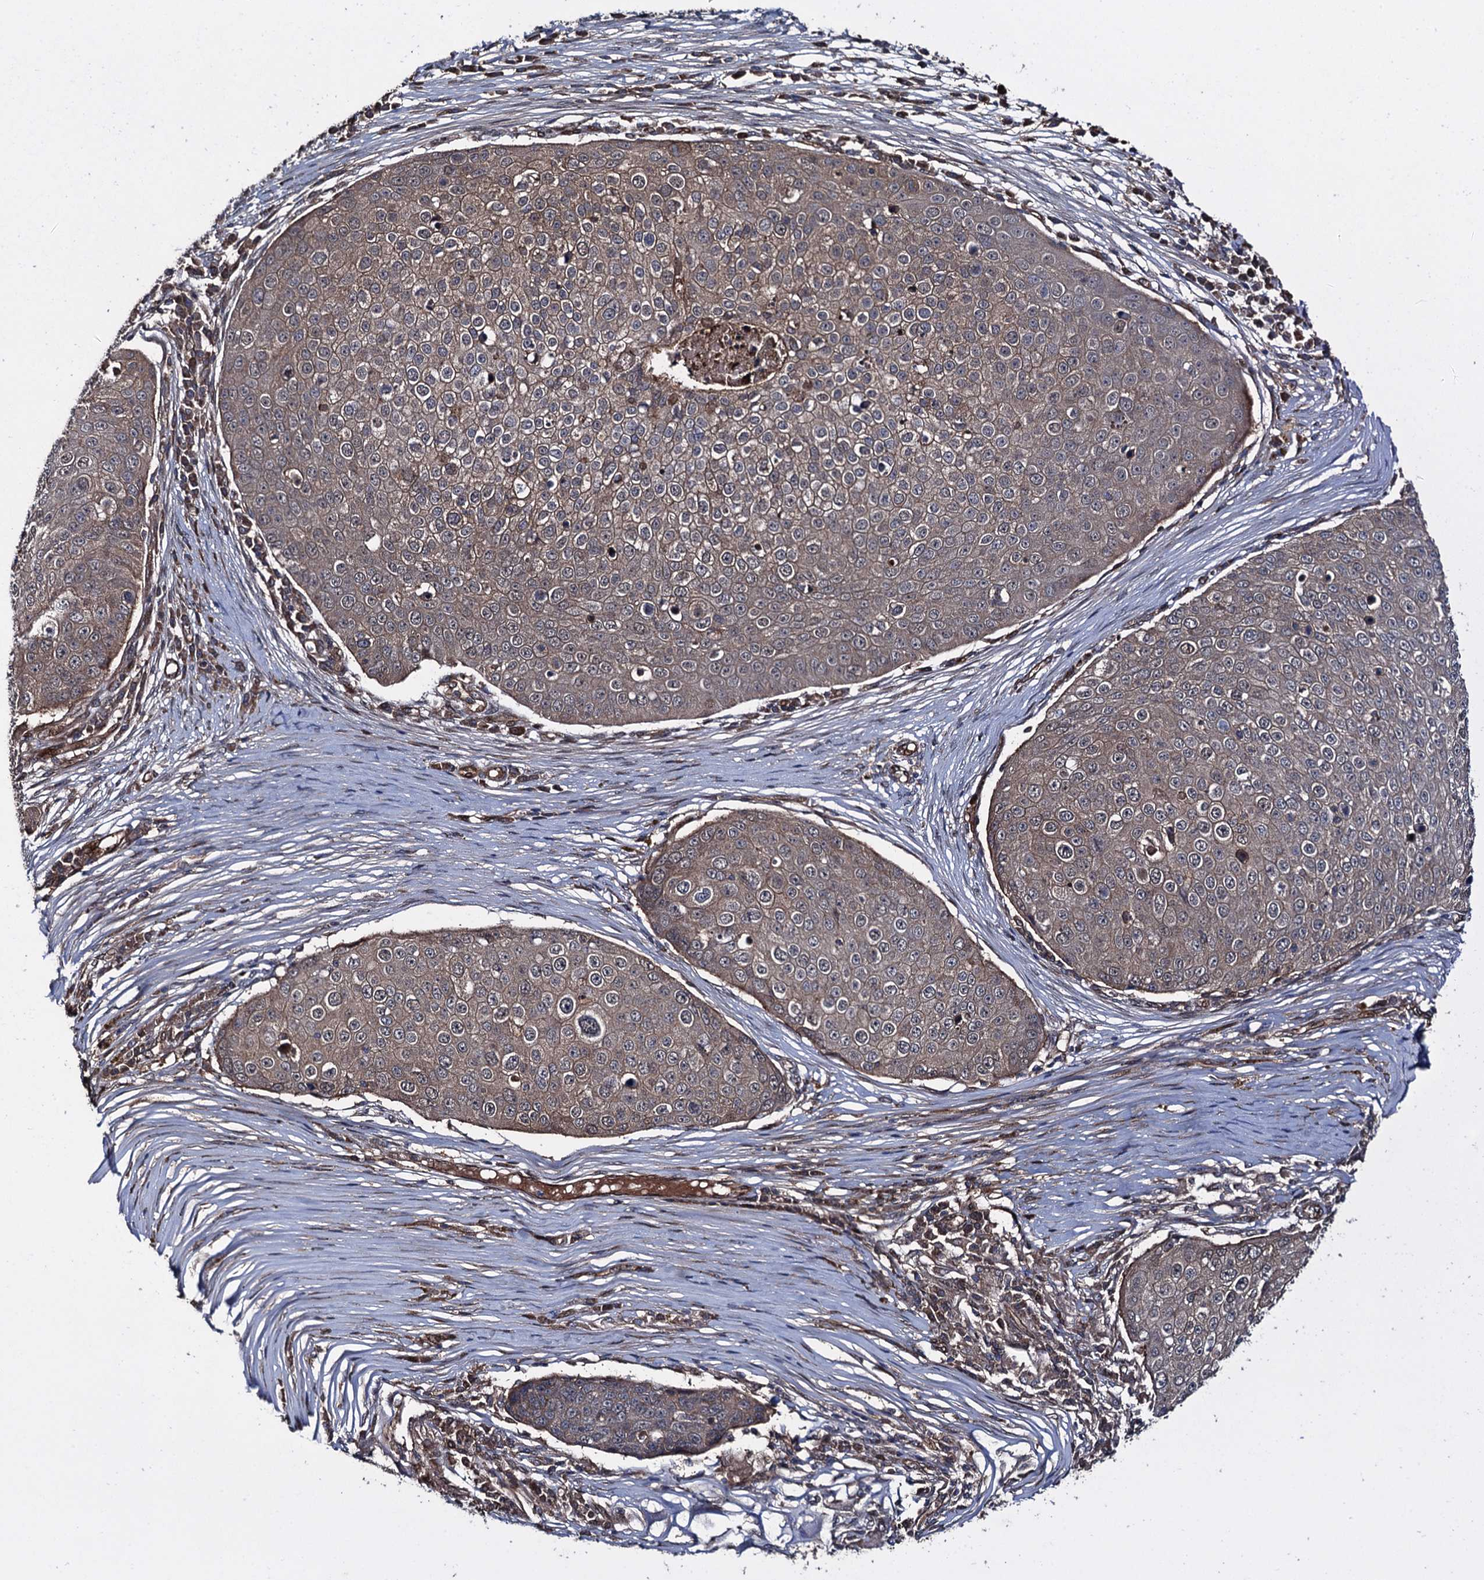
{"staining": {"intensity": "weak", "quantity": ">75%", "location": "cytoplasmic/membranous"}, "tissue": "skin cancer", "cell_type": "Tumor cells", "image_type": "cancer", "snomed": [{"axis": "morphology", "description": "Squamous cell carcinoma, NOS"}, {"axis": "topography", "description": "Skin"}], "caption": "Skin squamous cell carcinoma was stained to show a protein in brown. There is low levels of weak cytoplasmic/membranous staining in about >75% of tumor cells.", "gene": "RHOBTB1", "patient": {"sex": "male", "age": 71}}